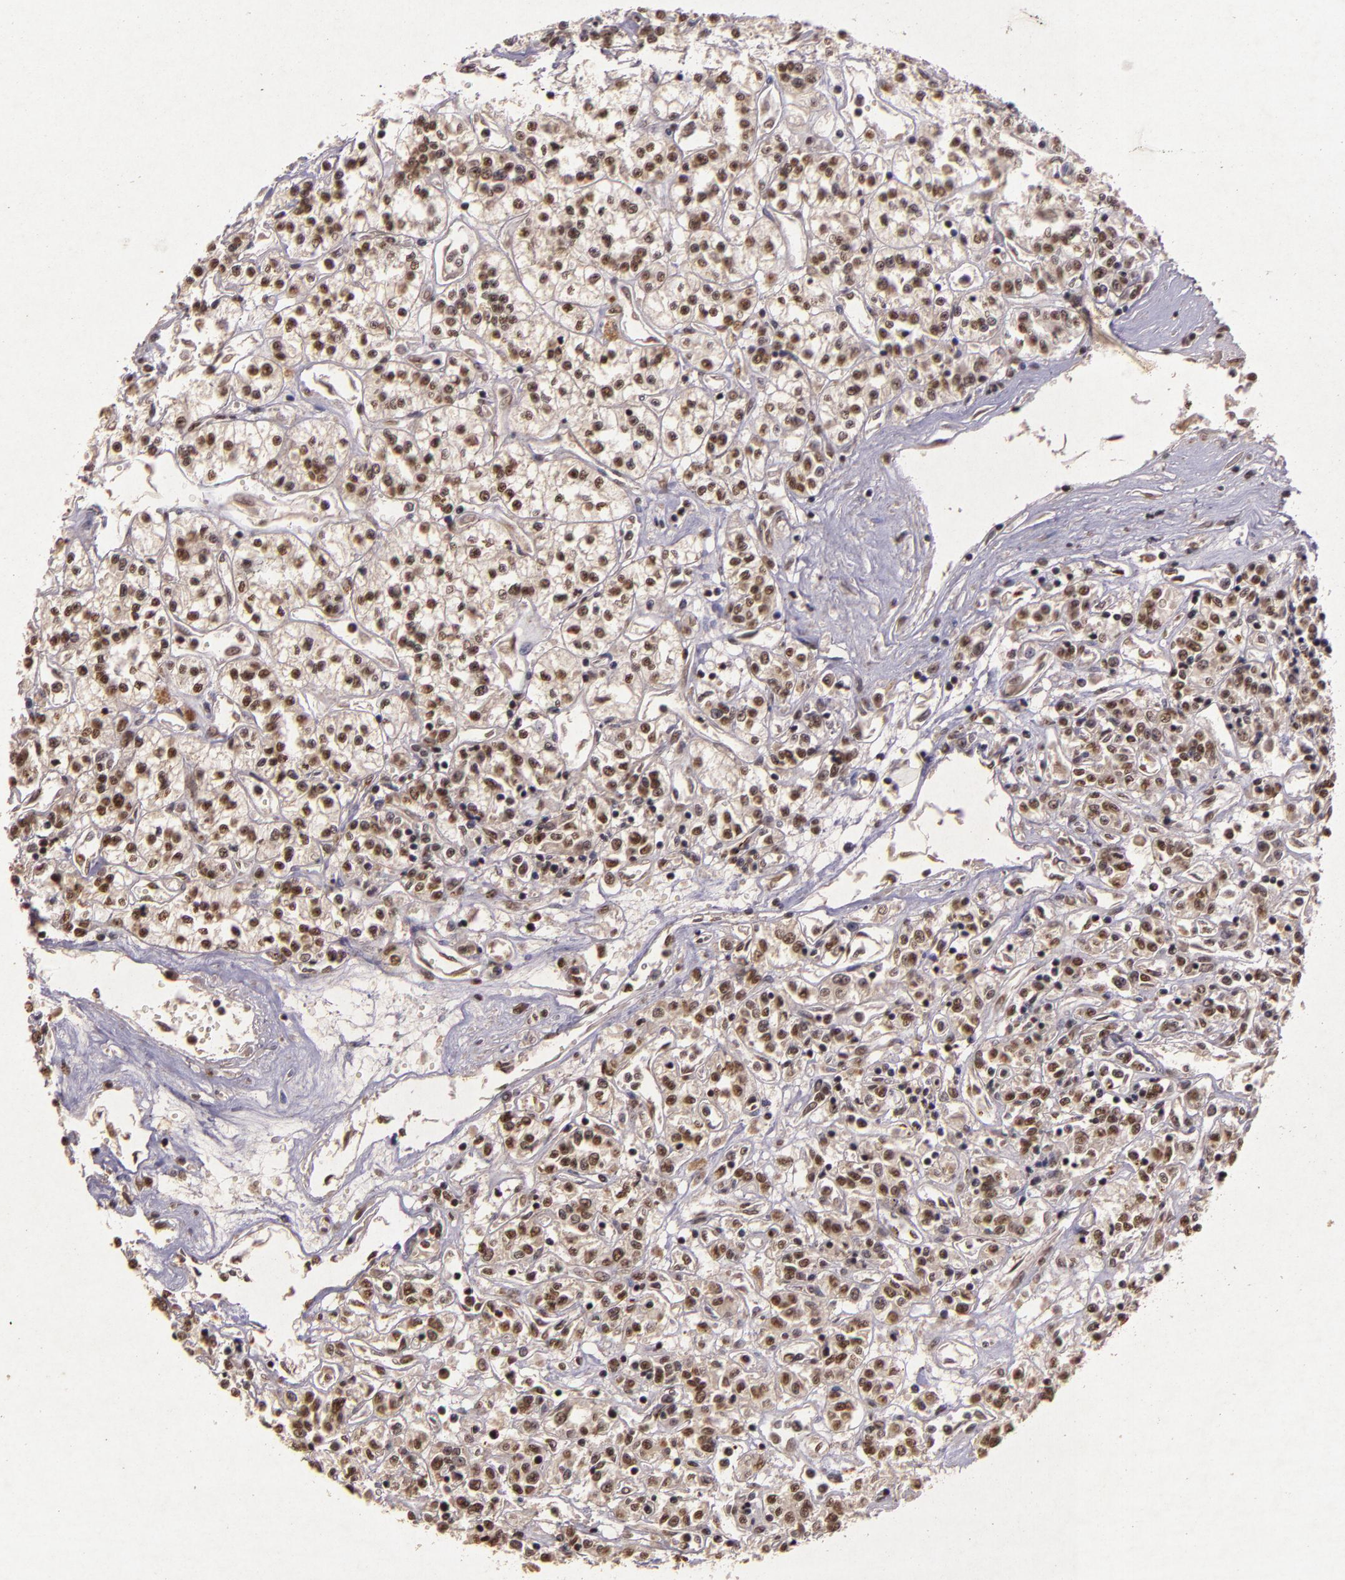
{"staining": {"intensity": "weak", "quantity": ">75%", "location": "nuclear"}, "tissue": "renal cancer", "cell_type": "Tumor cells", "image_type": "cancer", "snomed": [{"axis": "morphology", "description": "Adenocarcinoma, NOS"}, {"axis": "topography", "description": "Kidney"}], "caption": "High-power microscopy captured an immunohistochemistry (IHC) image of renal cancer, revealing weak nuclear expression in about >75% of tumor cells.", "gene": "CBX3", "patient": {"sex": "female", "age": 76}}